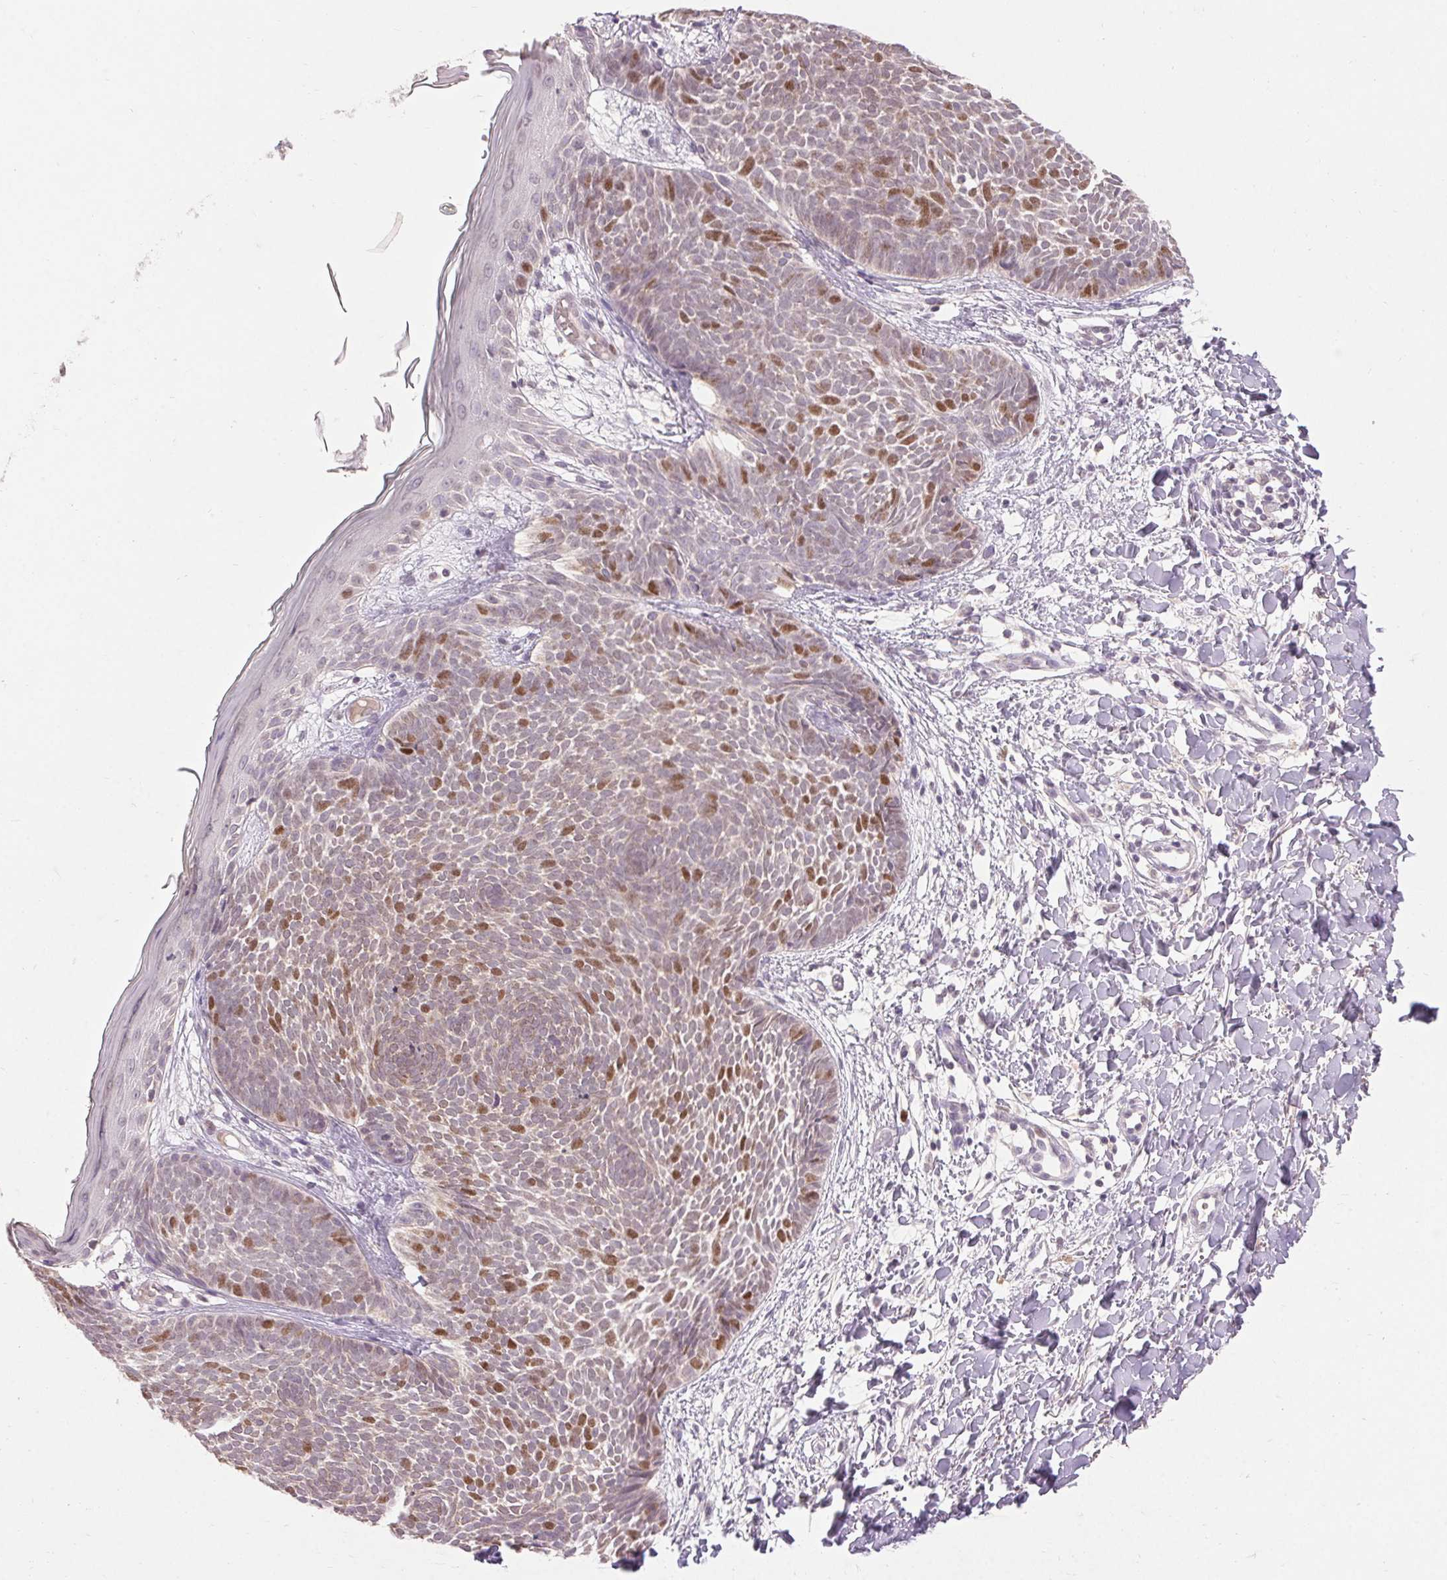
{"staining": {"intensity": "moderate", "quantity": "<25%", "location": "nuclear"}, "tissue": "skin cancer", "cell_type": "Tumor cells", "image_type": "cancer", "snomed": [{"axis": "morphology", "description": "Basal cell carcinoma"}, {"axis": "topography", "description": "Skin"}], "caption": "A low amount of moderate nuclear positivity is appreciated in about <25% of tumor cells in skin cancer (basal cell carcinoma) tissue.", "gene": "SKP2", "patient": {"sex": "female", "age": 51}}